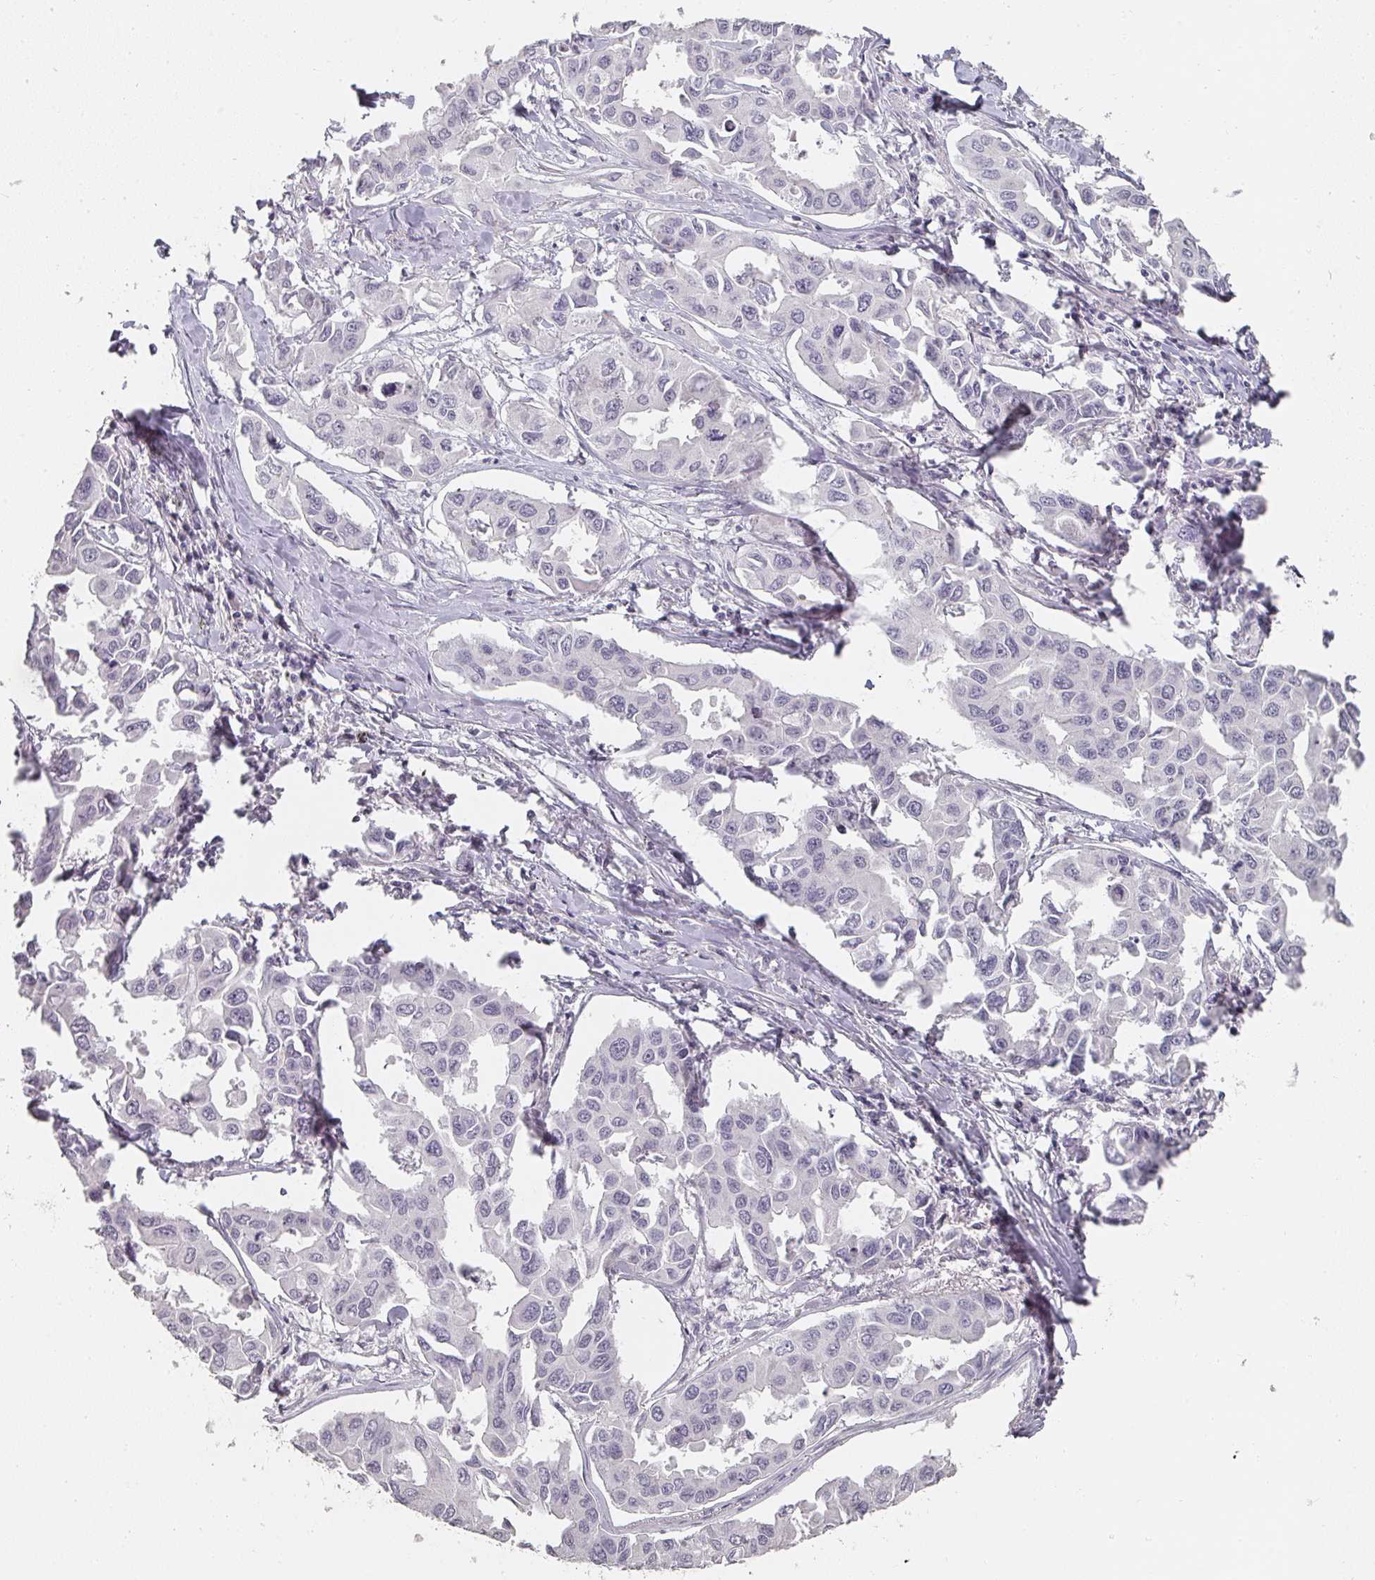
{"staining": {"intensity": "negative", "quantity": "none", "location": "none"}, "tissue": "lung cancer", "cell_type": "Tumor cells", "image_type": "cancer", "snomed": [{"axis": "morphology", "description": "Adenocarcinoma, NOS"}, {"axis": "topography", "description": "Lung"}], "caption": "Immunohistochemistry image of neoplastic tissue: lung adenocarcinoma stained with DAB reveals no significant protein staining in tumor cells.", "gene": "SHISA2", "patient": {"sex": "male", "age": 64}}